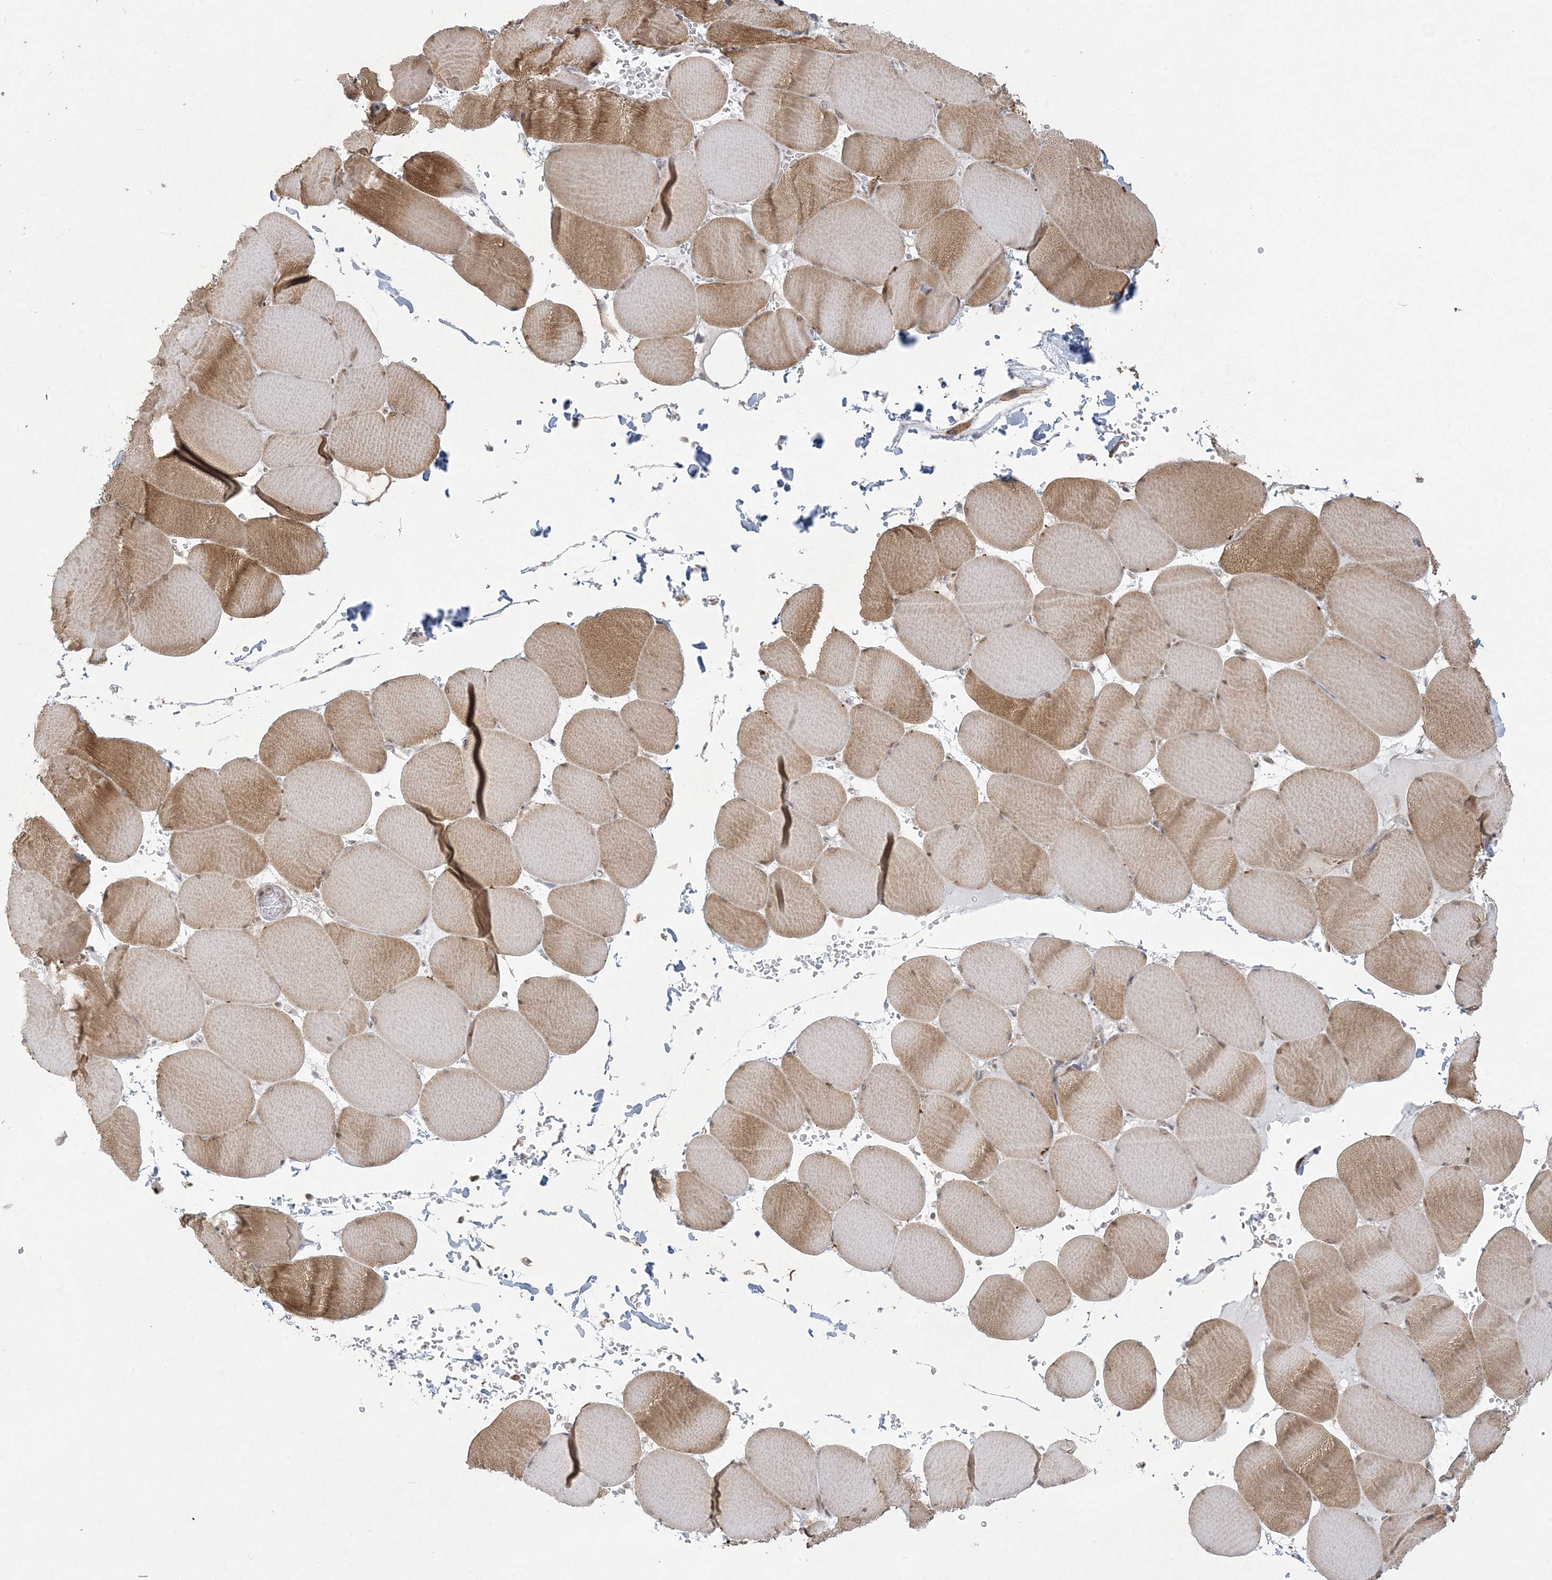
{"staining": {"intensity": "moderate", "quantity": ">75%", "location": "cytoplasmic/membranous"}, "tissue": "skeletal muscle", "cell_type": "Myocytes", "image_type": "normal", "snomed": [{"axis": "morphology", "description": "Normal tissue, NOS"}, {"axis": "topography", "description": "Skeletal muscle"}, {"axis": "topography", "description": "Head-Neck"}], "caption": "Immunohistochemistry of benign human skeletal muscle shows medium levels of moderate cytoplasmic/membranous staining in approximately >75% of myocytes.", "gene": "ZC3H6", "patient": {"sex": "male", "age": 66}}